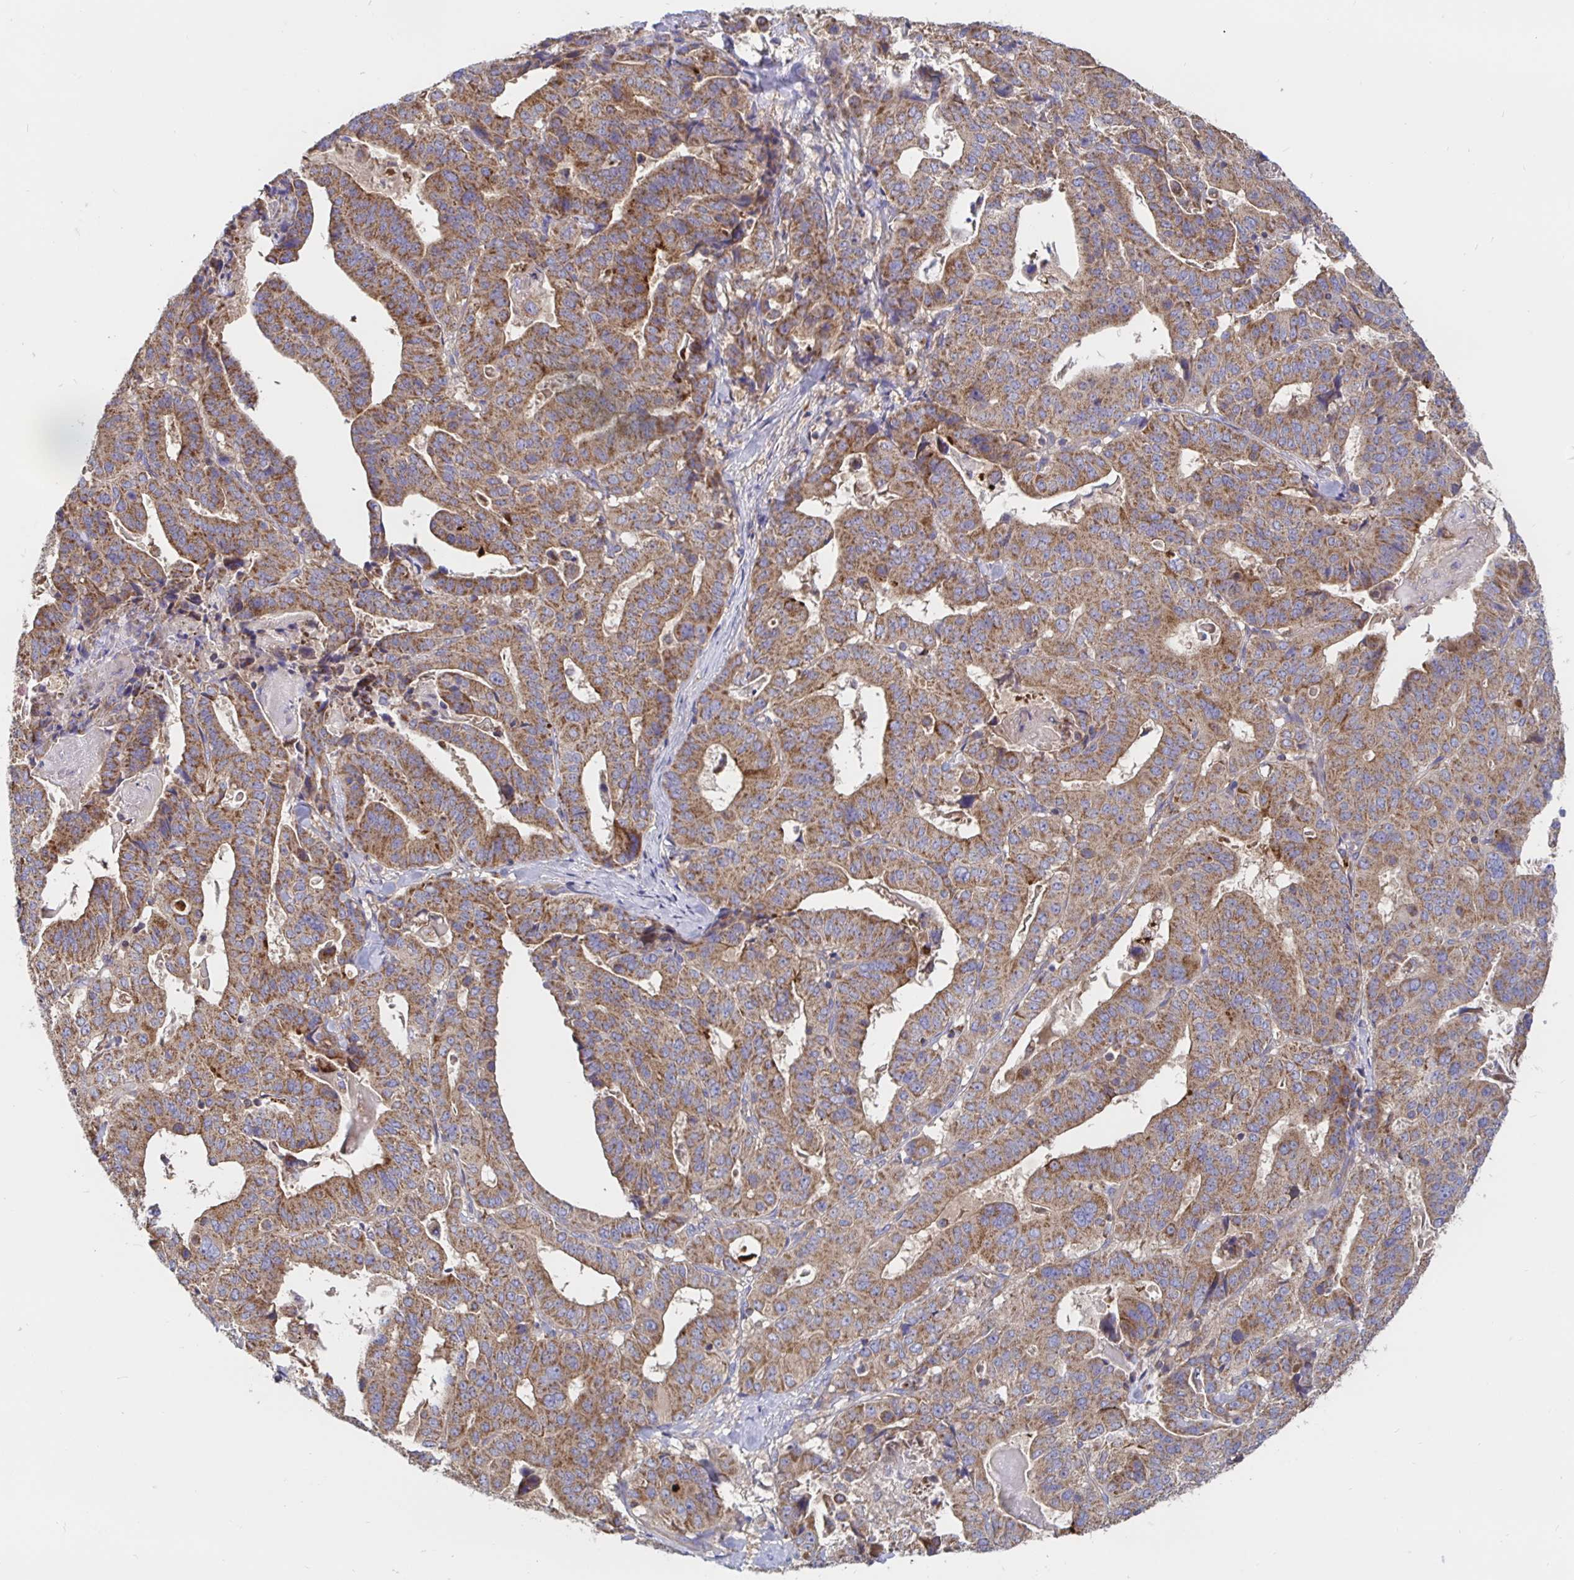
{"staining": {"intensity": "moderate", "quantity": ">75%", "location": "cytoplasmic/membranous"}, "tissue": "stomach cancer", "cell_type": "Tumor cells", "image_type": "cancer", "snomed": [{"axis": "morphology", "description": "Adenocarcinoma, NOS"}, {"axis": "topography", "description": "Stomach"}], "caption": "Tumor cells exhibit moderate cytoplasmic/membranous positivity in about >75% of cells in adenocarcinoma (stomach). Immunohistochemistry stains the protein in brown and the nuclei are stained blue.", "gene": "PRDX3", "patient": {"sex": "male", "age": 48}}